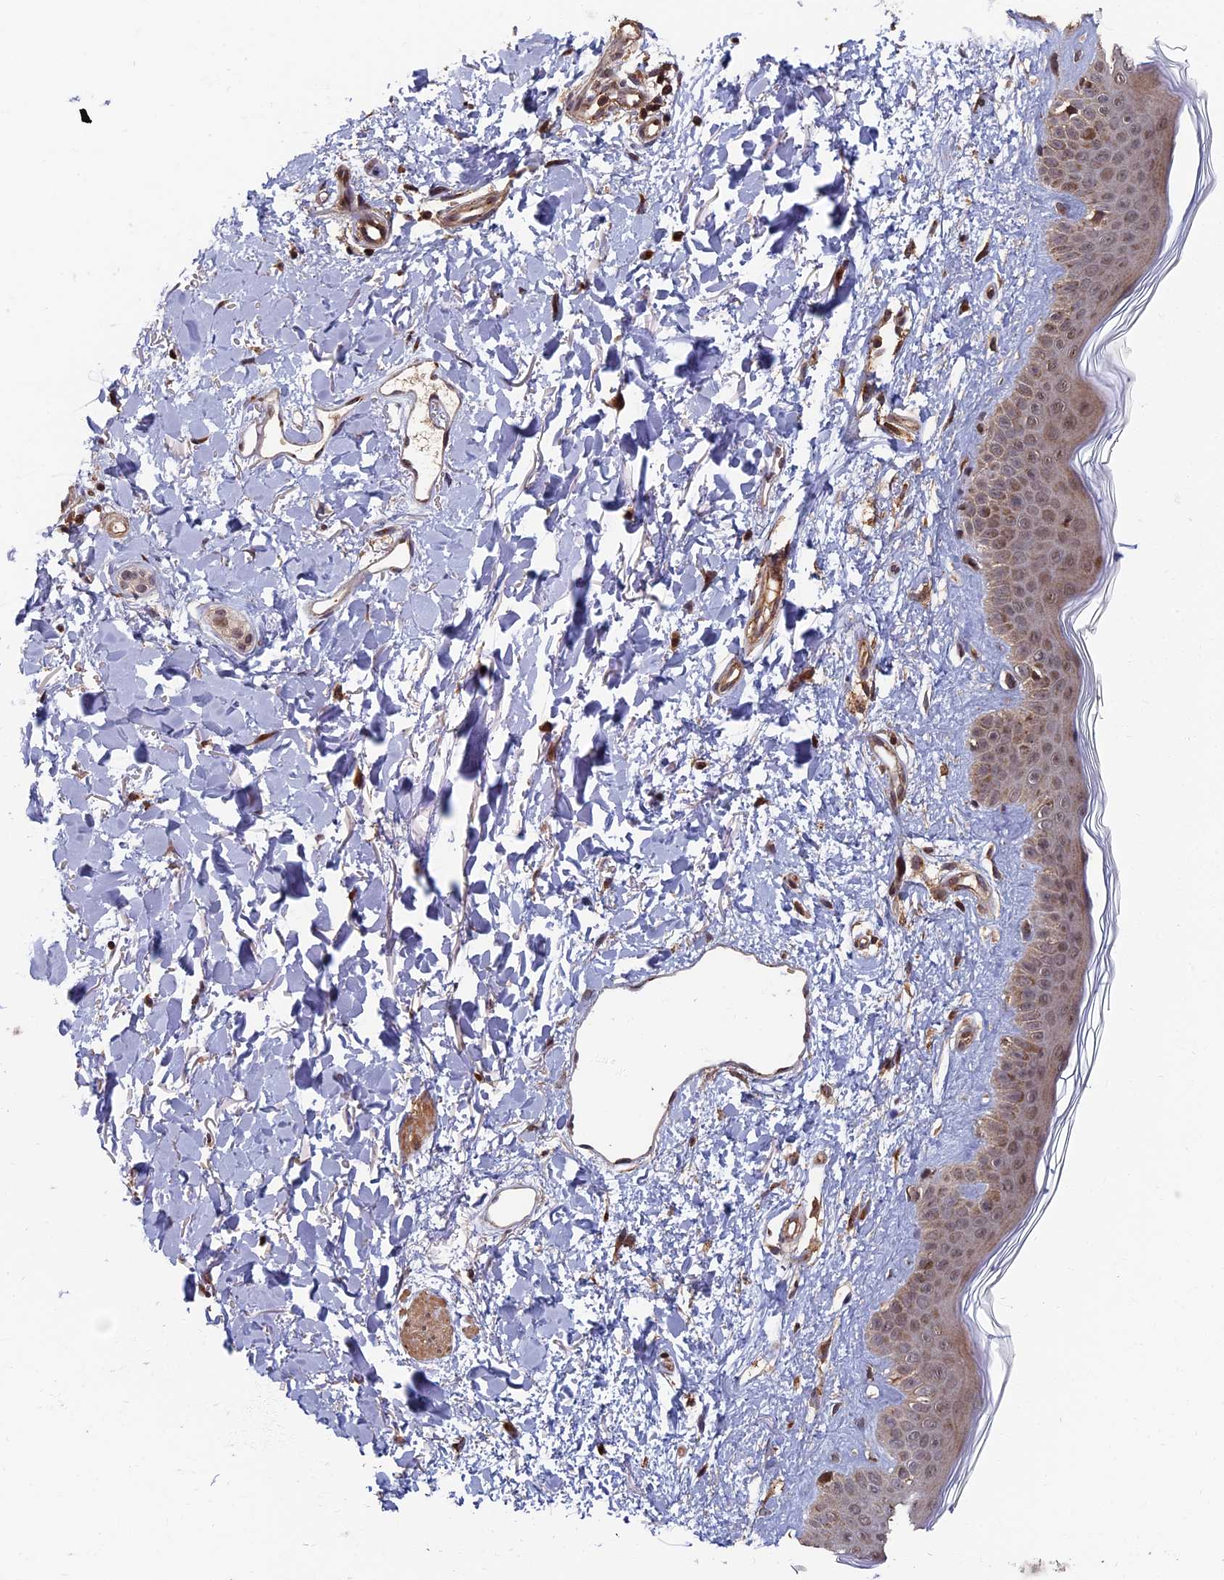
{"staining": {"intensity": "strong", "quantity": ">75%", "location": "cytoplasmic/membranous,nuclear"}, "tissue": "skin", "cell_type": "Fibroblasts", "image_type": "normal", "snomed": [{"axis": "morphology", "description": "Normal tissue, NOS"}, {"axis": "topography", "description": "Skin"}], "caption": "Skin stained with DAB immunohistochemistry (IHC) shows high levels of strong cytoplasmic/membranous,nuclear expression in approximately >75% of fibroblasts.", "gene": "RASGRF1", "patient": {"sex": "female", "age": 58}}